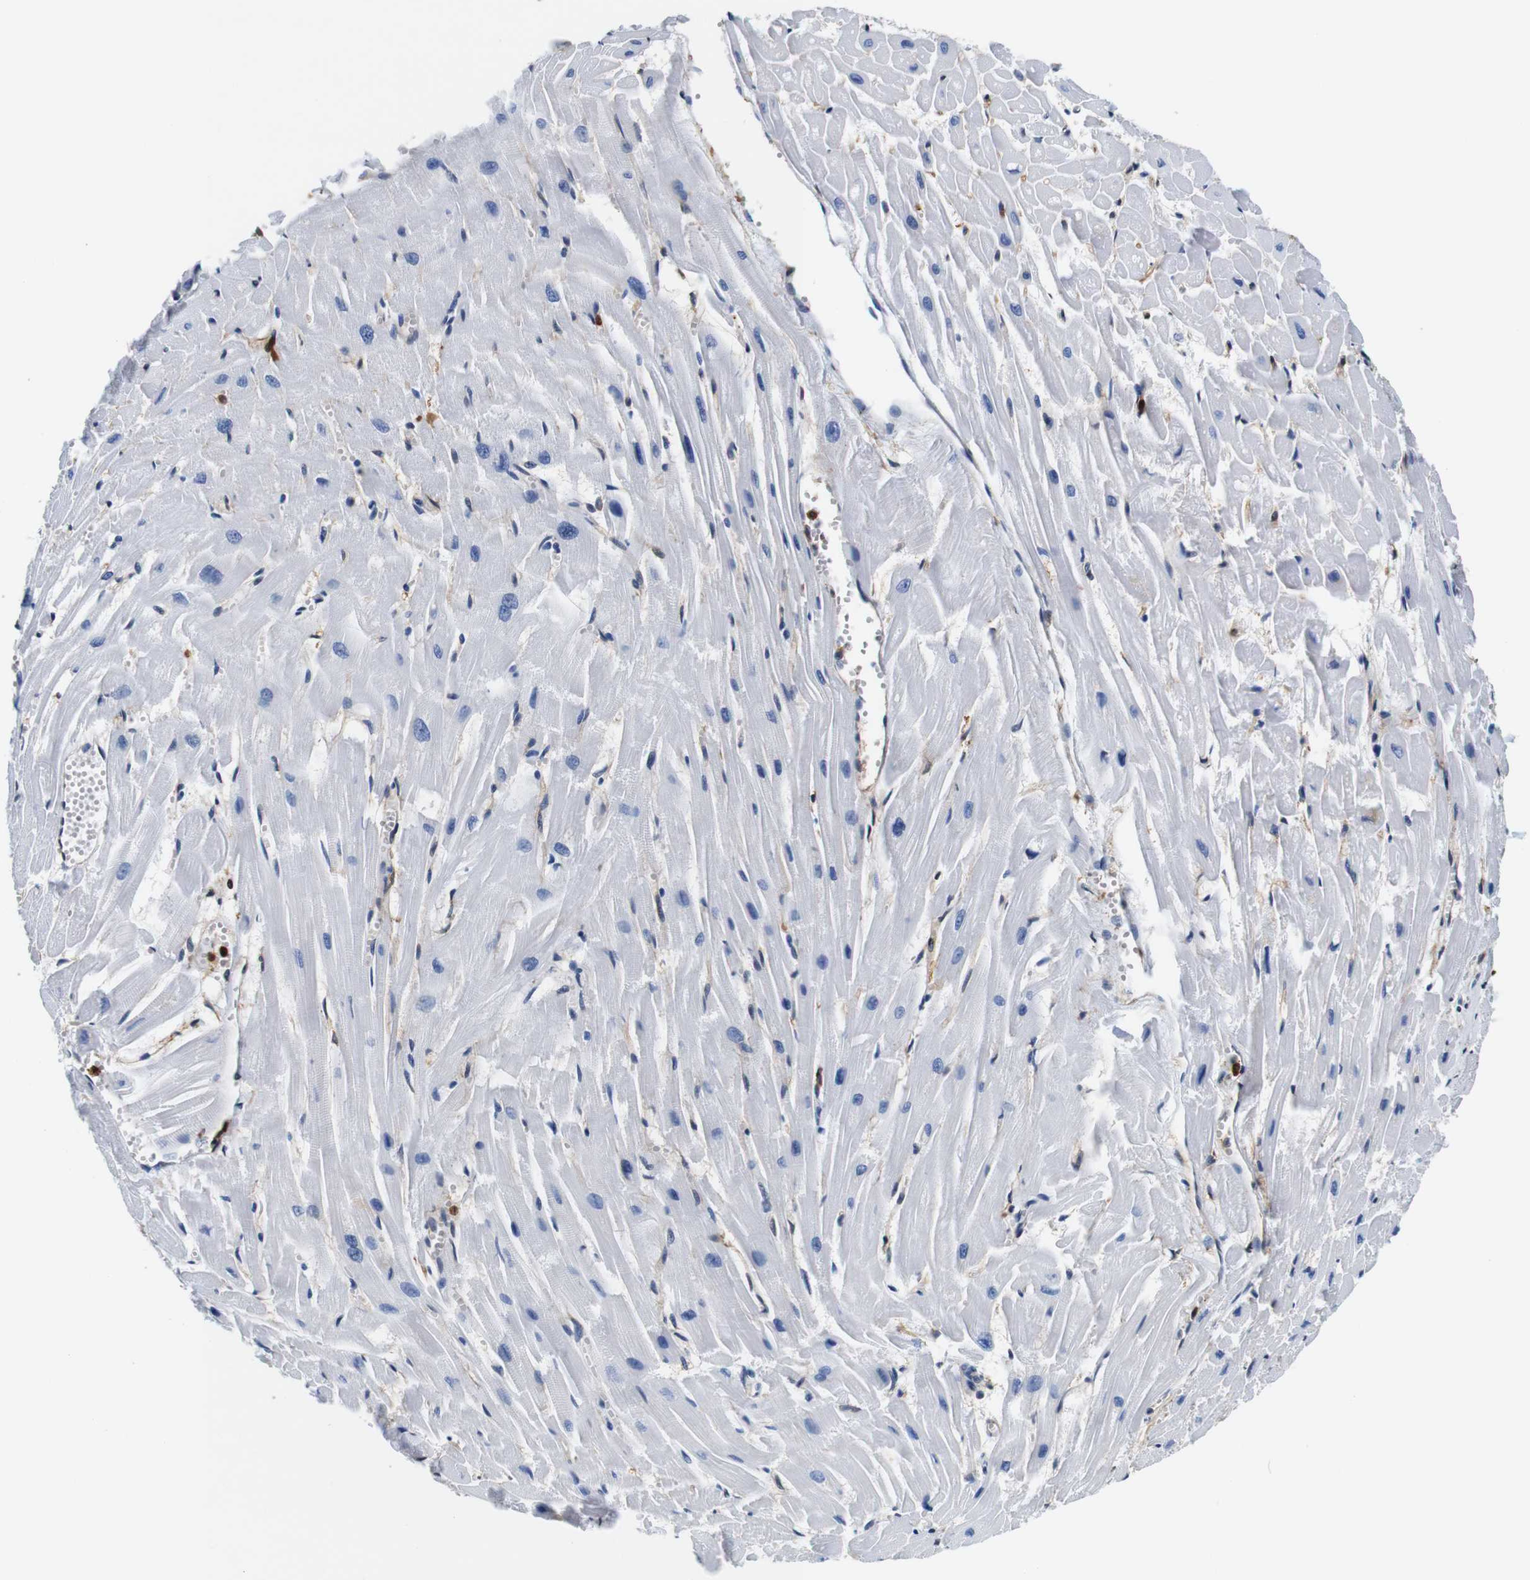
{"staining": {"intensity": "negative", "quantity": "none", "location": "none"}, "tissue": "heart muscle", "cell_type": "Cardiomyocytes", "image_type": "normal", "snomed": [{"axis": "morphology", "description": "Normal tissue, NOS"}, {"axis": "topography", "description": "Heart"}], "caption": "The histopathology image displays no significant expression in cardiomyocytes of heart muscle.", "gene": "ANXA1", "patient": {"sex": "female", "age": 19}}